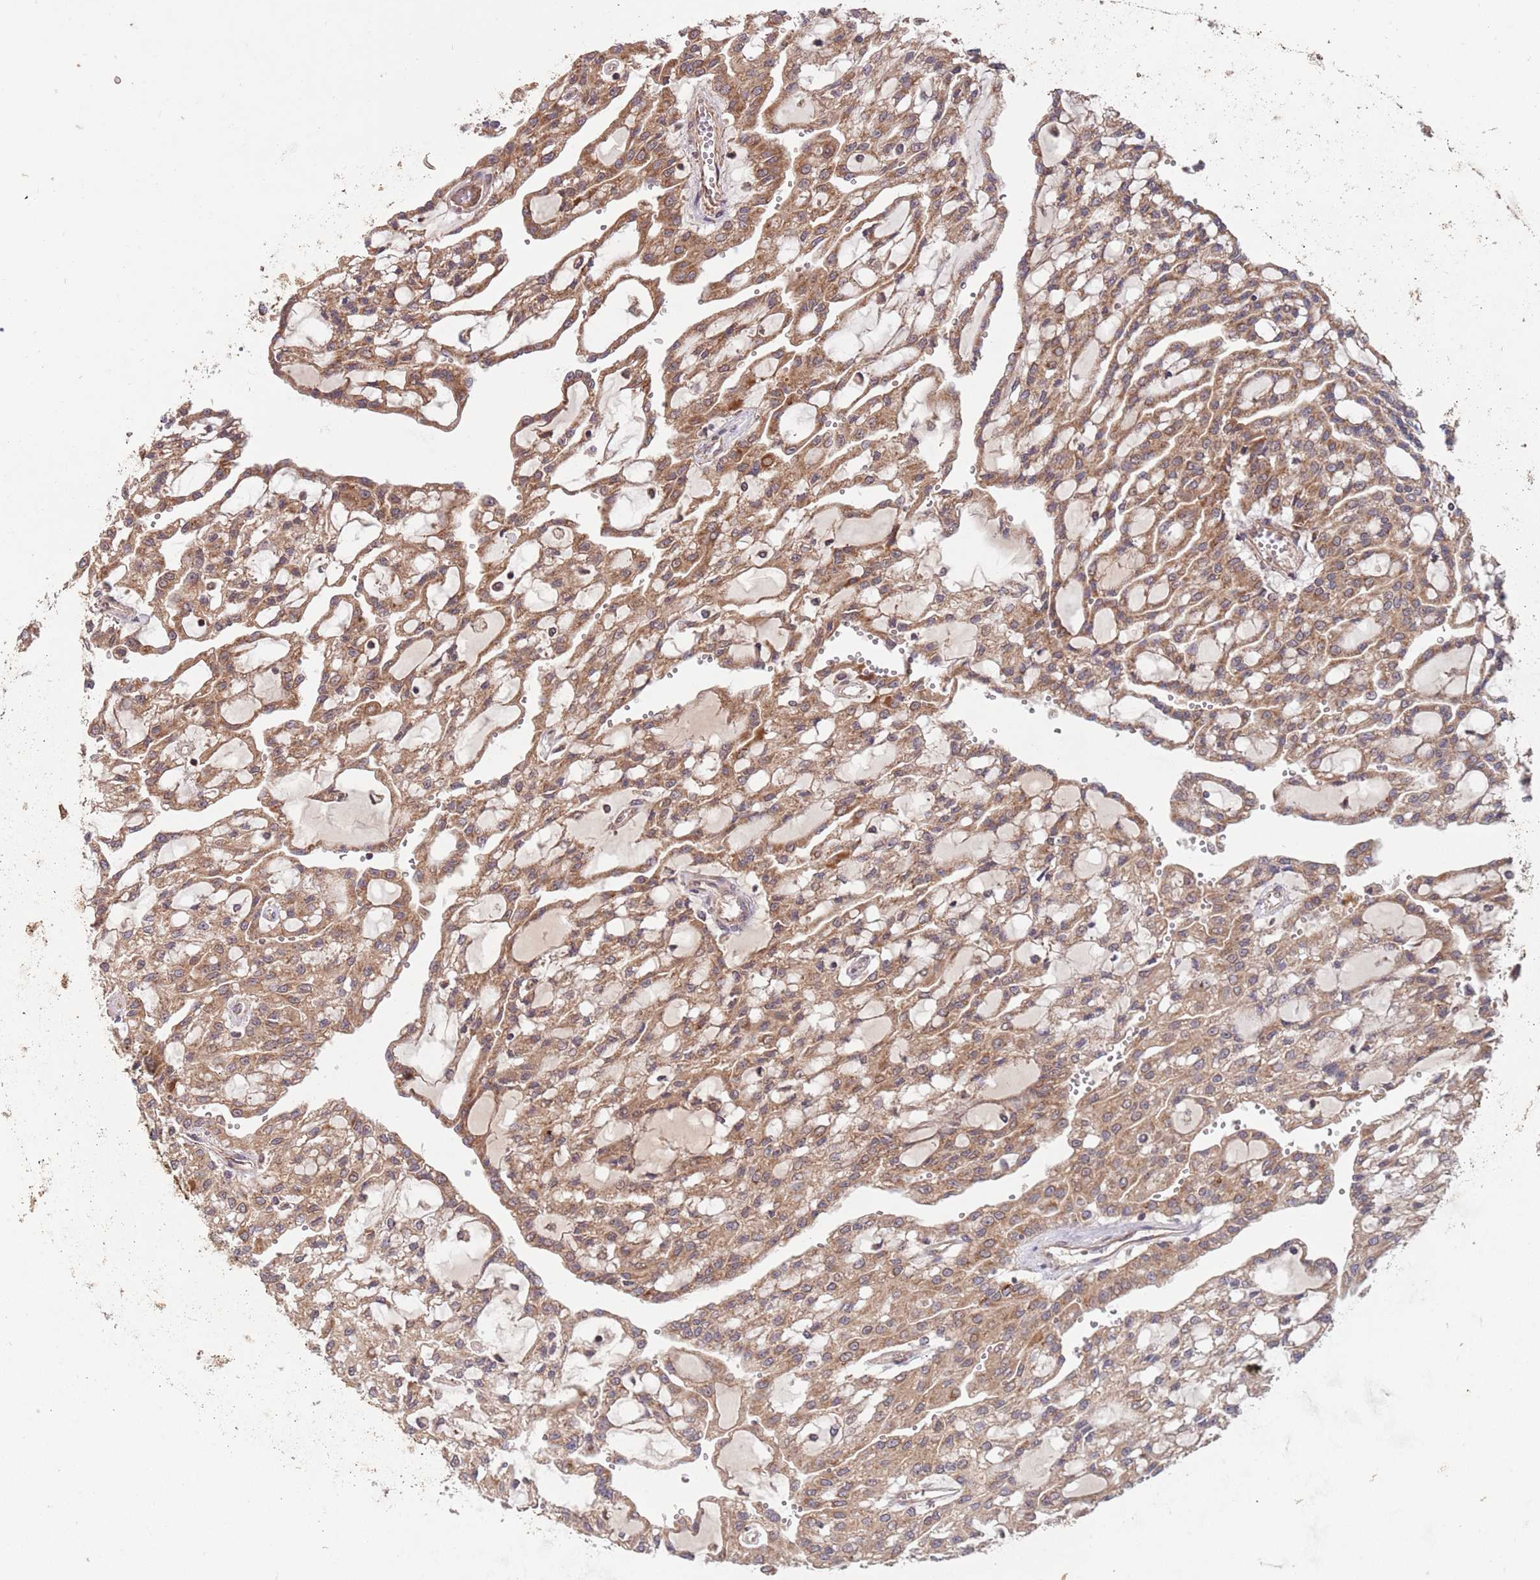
{"staining": {"intensity": "moderate", "quantity": ">75%", "location": "cytoplasmic/membranous"}, "tissue": "renal cancer", "cell_type": "Tumor cells", "image_type": "cancer", "snomed": [{"axis": "morphology", "description": "Adenocarcinoma, NOS"}, {"axis": "topography", "description": "Kidney"}], "caption": "Protein analysis of renal adenocarcinoma tissue exhibits moderate cytoplasmic/membranous staining in about >75% of tumor cells.", "gene": "MFNG", "patient": {"sex": "male", "age": 63}}